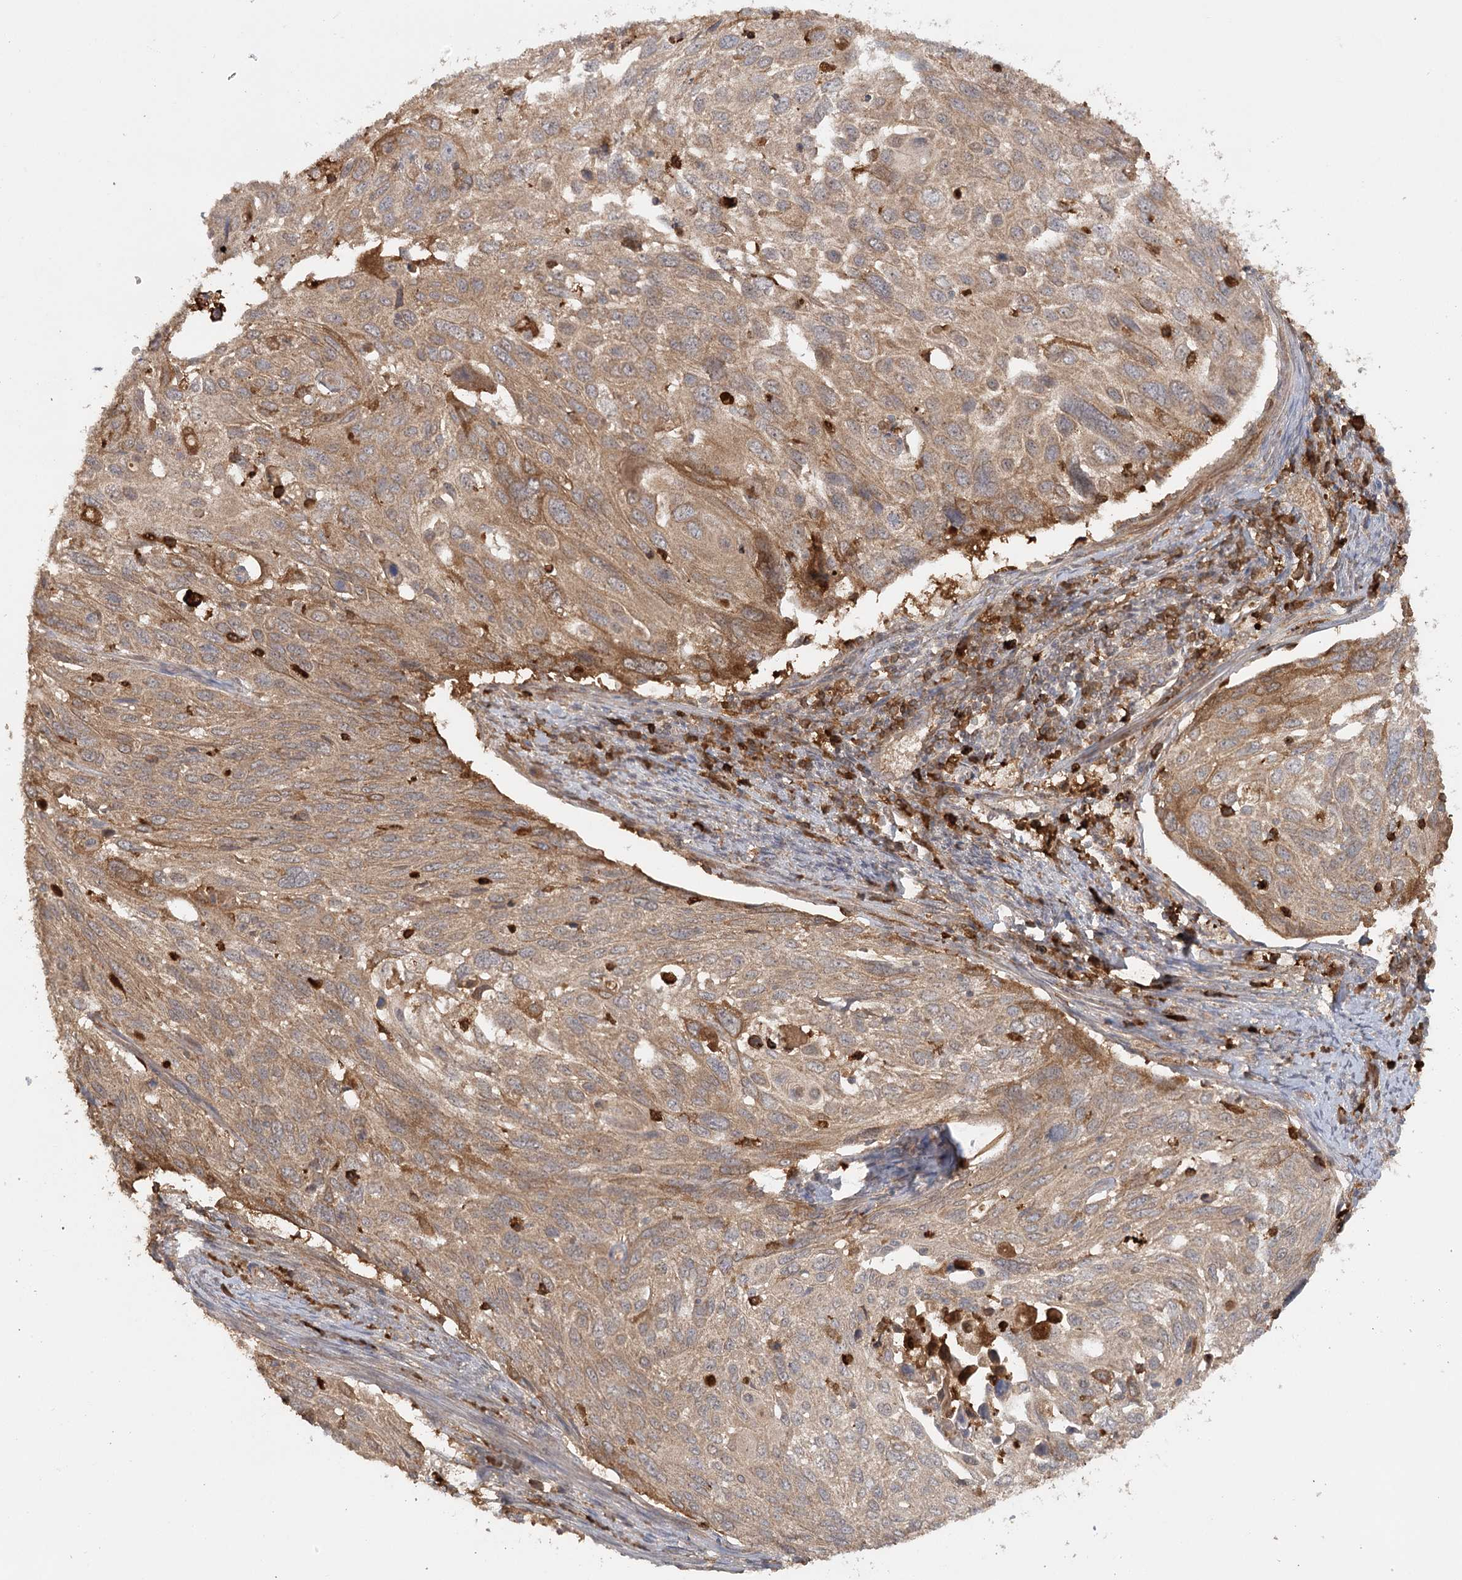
{"staining": {"intensity": "moderate", "quantity": "25%-75%", "location": "cytoplasmic/membranous"}, "tissue": "cervical cancer", "cell_type": "Tumor cells", "image_type": "cancer", "snomed": [{"axis": "morphology", "description": "Squamous cell carcinoma, NOS"}, {"axis": "topography", "description": "Cervix"}], "caption": "Cervical squamous cell carcinoma stained for a protein exhibits moderate cytoplasmic/membranous positivity in tumor cells. (brown staining indicates protein expression, while blue staining denotes nuclei).", "gene": "ARL13A", "patient": {"sex": "female", "age": 70}}